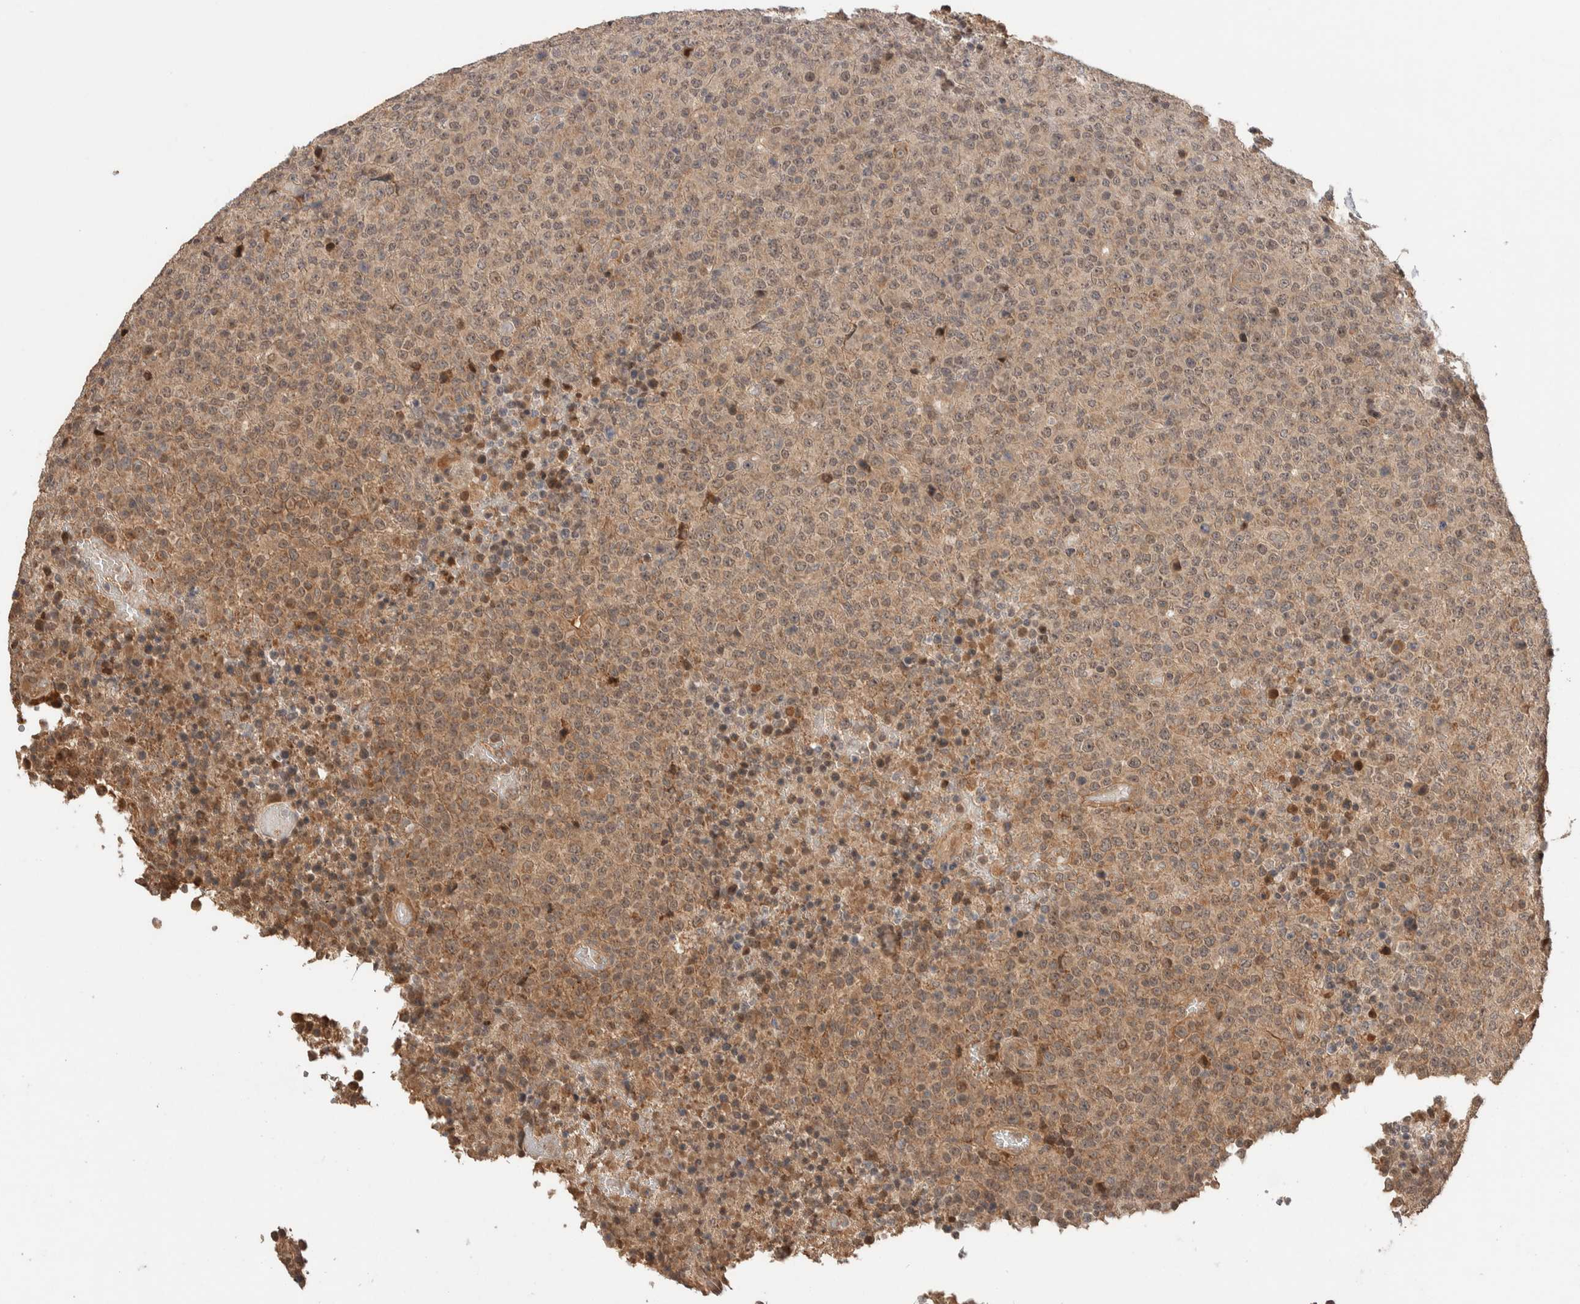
{"staining": {"intensity": "moderate", "quantity": ">75%", "location": "cytoplasmic/membranous,nuclear"}, "tissue": "lymphoma", "cell_type": "Tumor cells", "image_type": "cancer", "snomed": [{"axis": "morphology", "description": "Malignant lymphoma, non-Hodgkin's type, High grade"}, {"axis": "topography", "description": "Lymph node"}], "caption": "Lymphoma tissue reveals moderate cytoplasmic/membranous and nuclear positivity in about >75% of tumor cells", "gene": "PRDM15", "patient": {"sex": "male", "age": 13}}